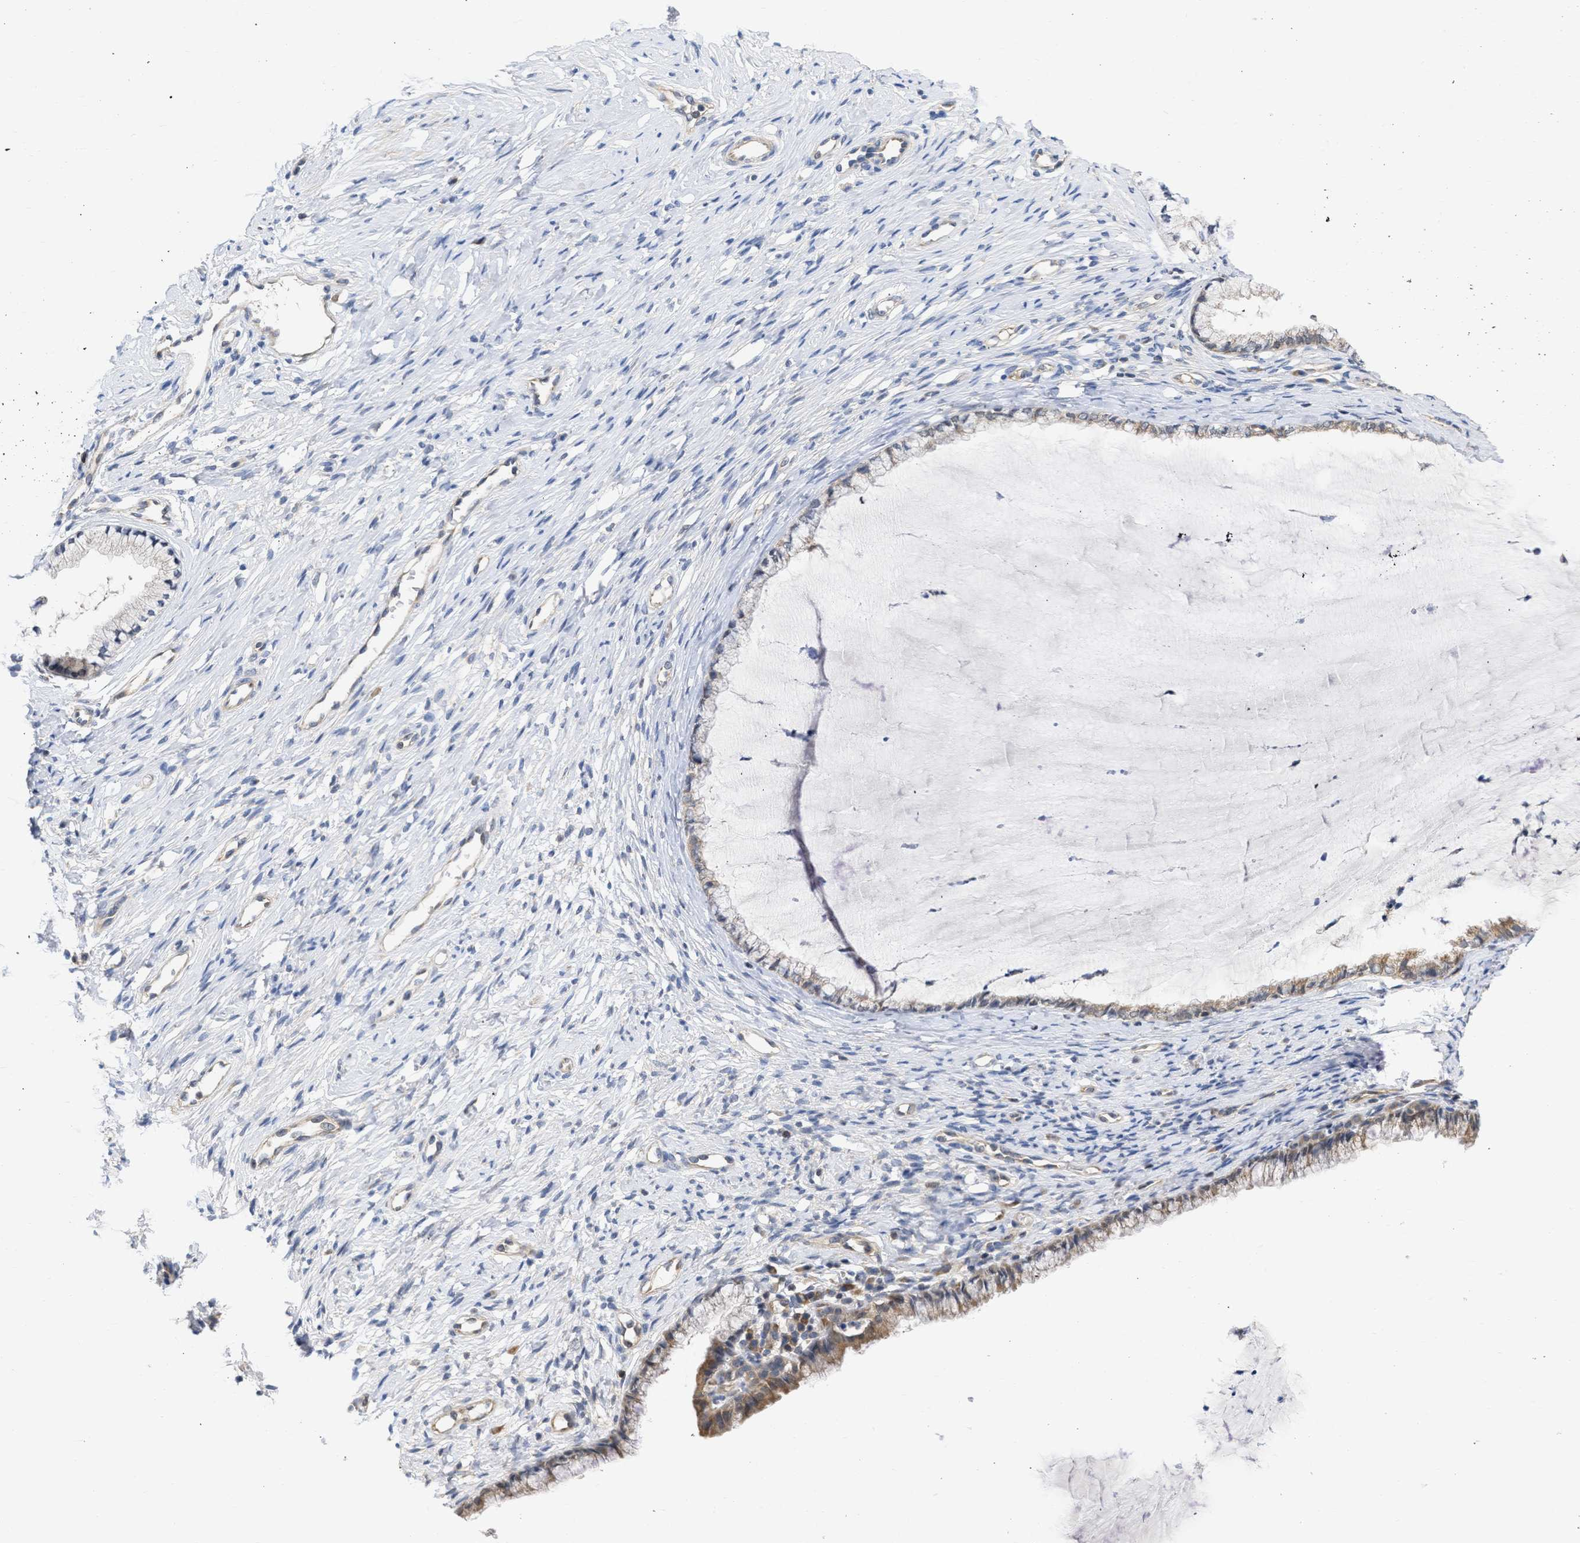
{"staining": {"intensity": "moderate", "quantity": "25%-75%", "location": "cytoplasmic/membranous"}, "tissue": "cervix", "cell_type": "Glandular cells", "image_type": "normal", "snomed": [{"axis": "morphology", "description": "Normal tissue, NOS"}, {"axis": "topography", "description": "Cervix"}], "caption": "A micrograph showing moderate cytoplasmic/membranous expression in approximately 25%-75% of glandular cells in unremarkable cervix, as visualized by brown immunohistochemical staining.", "gene": "MAP2K3", "patient": {"sex": "female", "age": 77}}